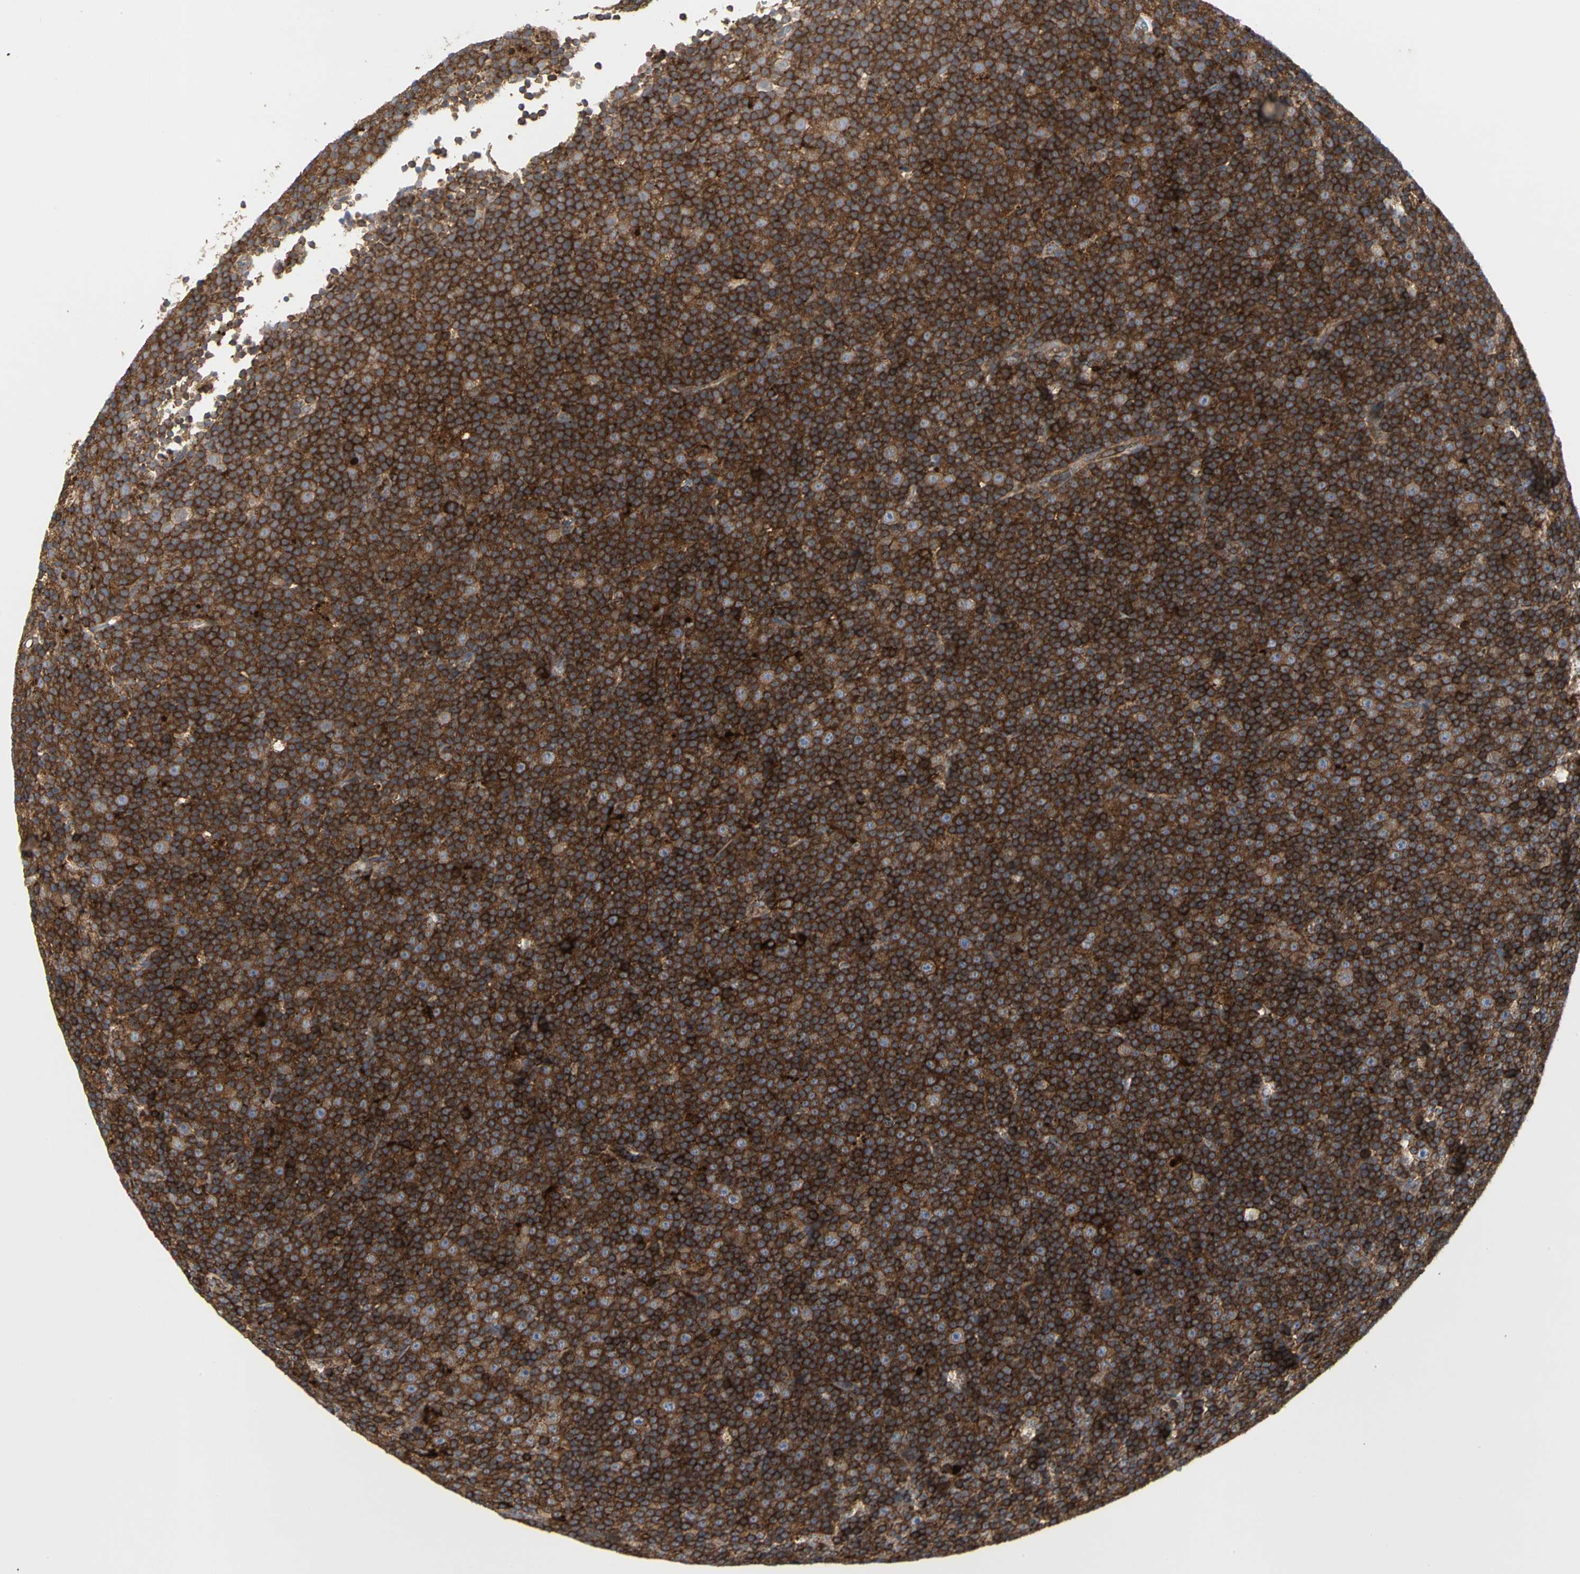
{"staining": {"intensity": "strong", "quantity": ">75%", "location": "cytoplasmic/membranous"}, "tissue": "lymphoma", "cell_type": "Tumor cells", "image_type": "cancer", "snomed": [{"axis": "morphology", "description": "Malignant lymphoma, non-Hodgkin's type, Low grade"}, {"axis": "topography", "description": "Lymph node"}], "caption": "About >75% of tumor cells in lymphoma reveal strong cytoplasmic/membranous protein expression as visualized by brown immunohistochemical staining.", "gene": "NAPG", "patient": {"sex": "female", "age": 67}}